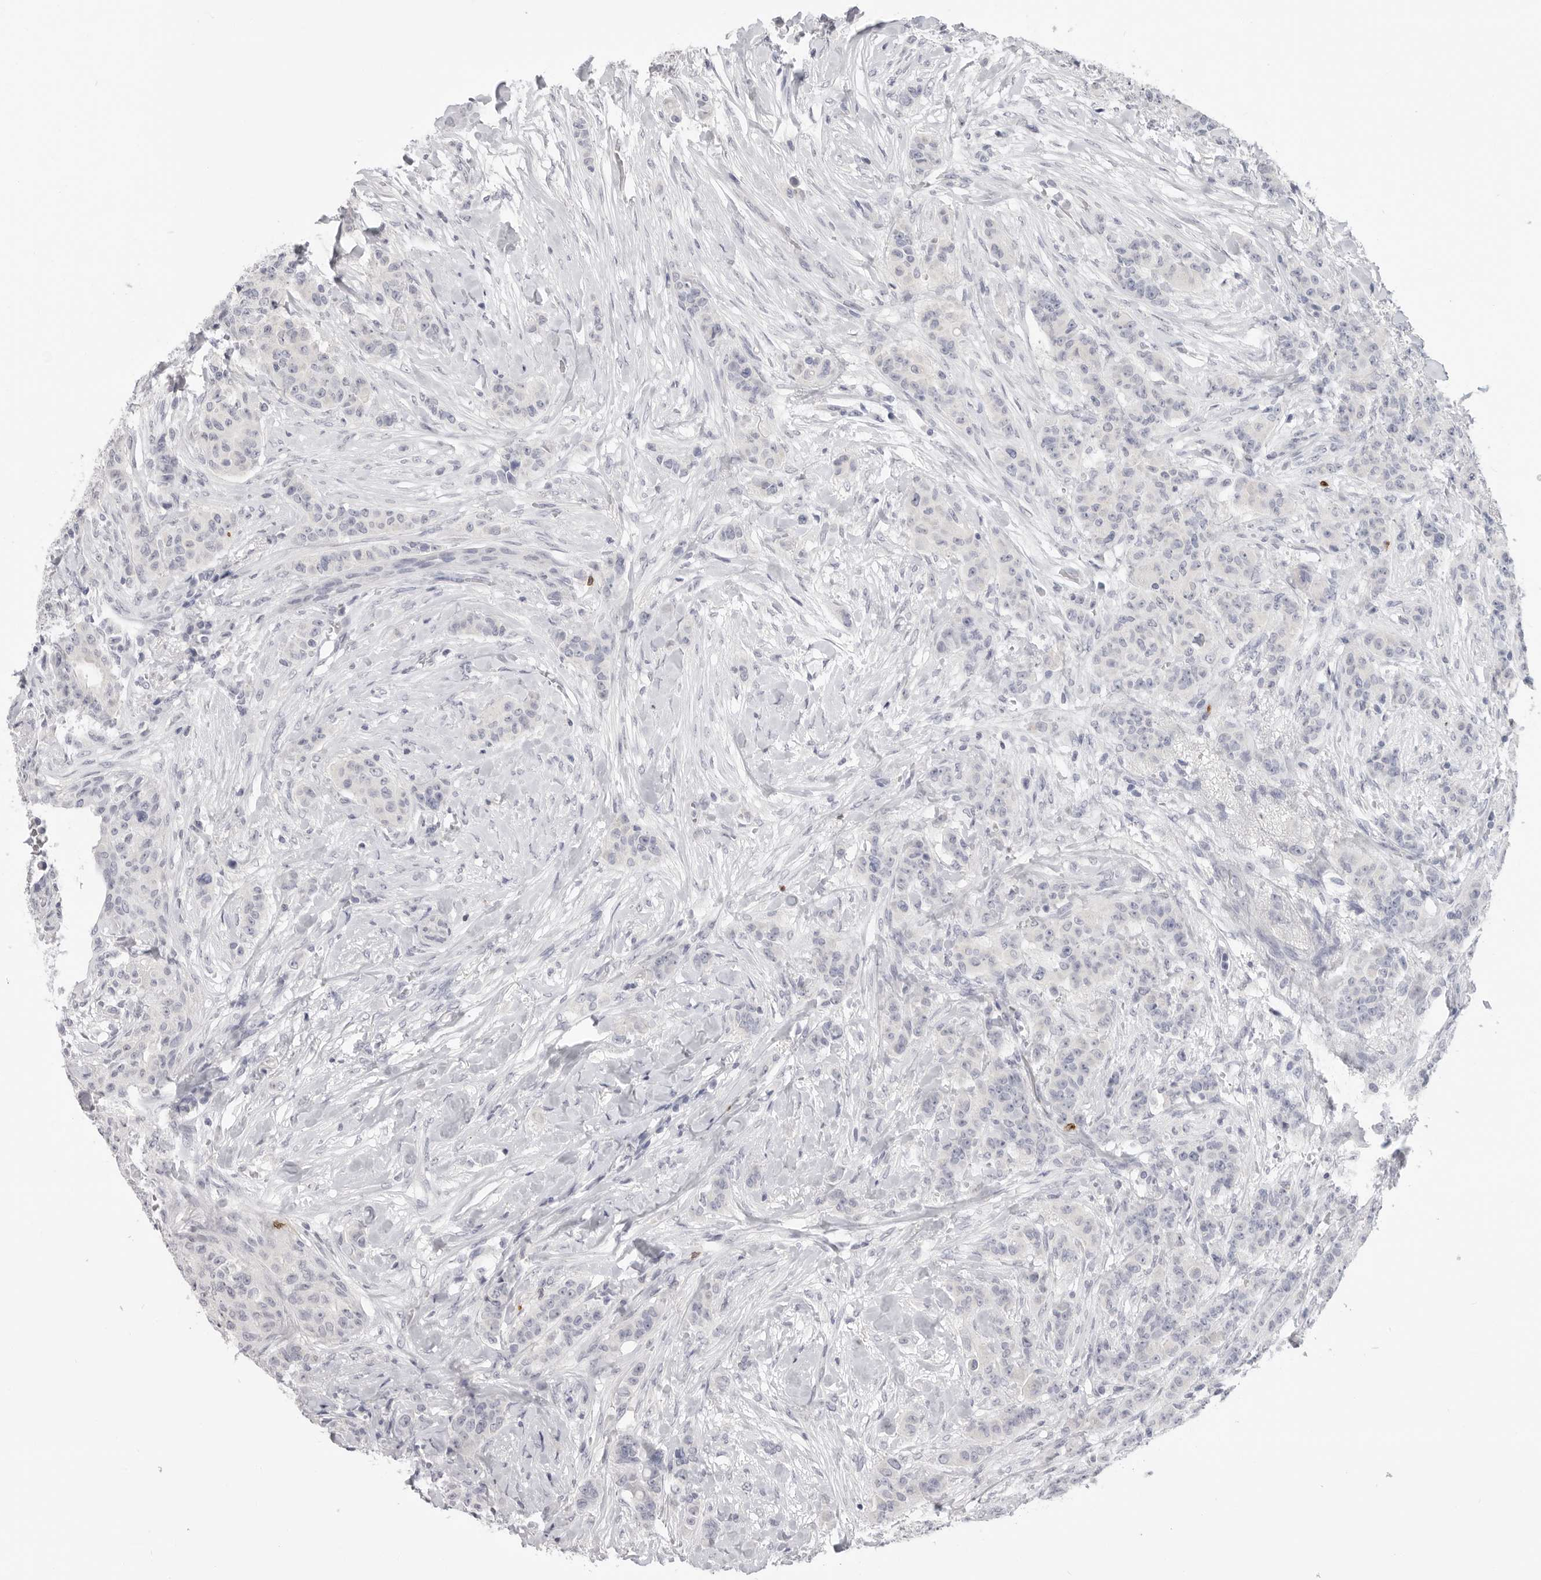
{"staining": {"intensity": "negative", "quantity": "none", "location": "none"}, "tissue": "breast cancer", "cell_type": "Tumor cells", "image_type": "cancer", "snomed": [{"axis": "morphology", "description": "Duct carcinoma"}, {"axis": "topography", "description": "Breast"}], "caption": "The micrograph displays no staining of tumor cells in breast intraductal carcinoma. The staining is performed using DAB brown chromogen with nuclei counter-stained in using hematoxylin.", "gene": "XIRP1", "patient": {"sex": "female", "age": 40}}